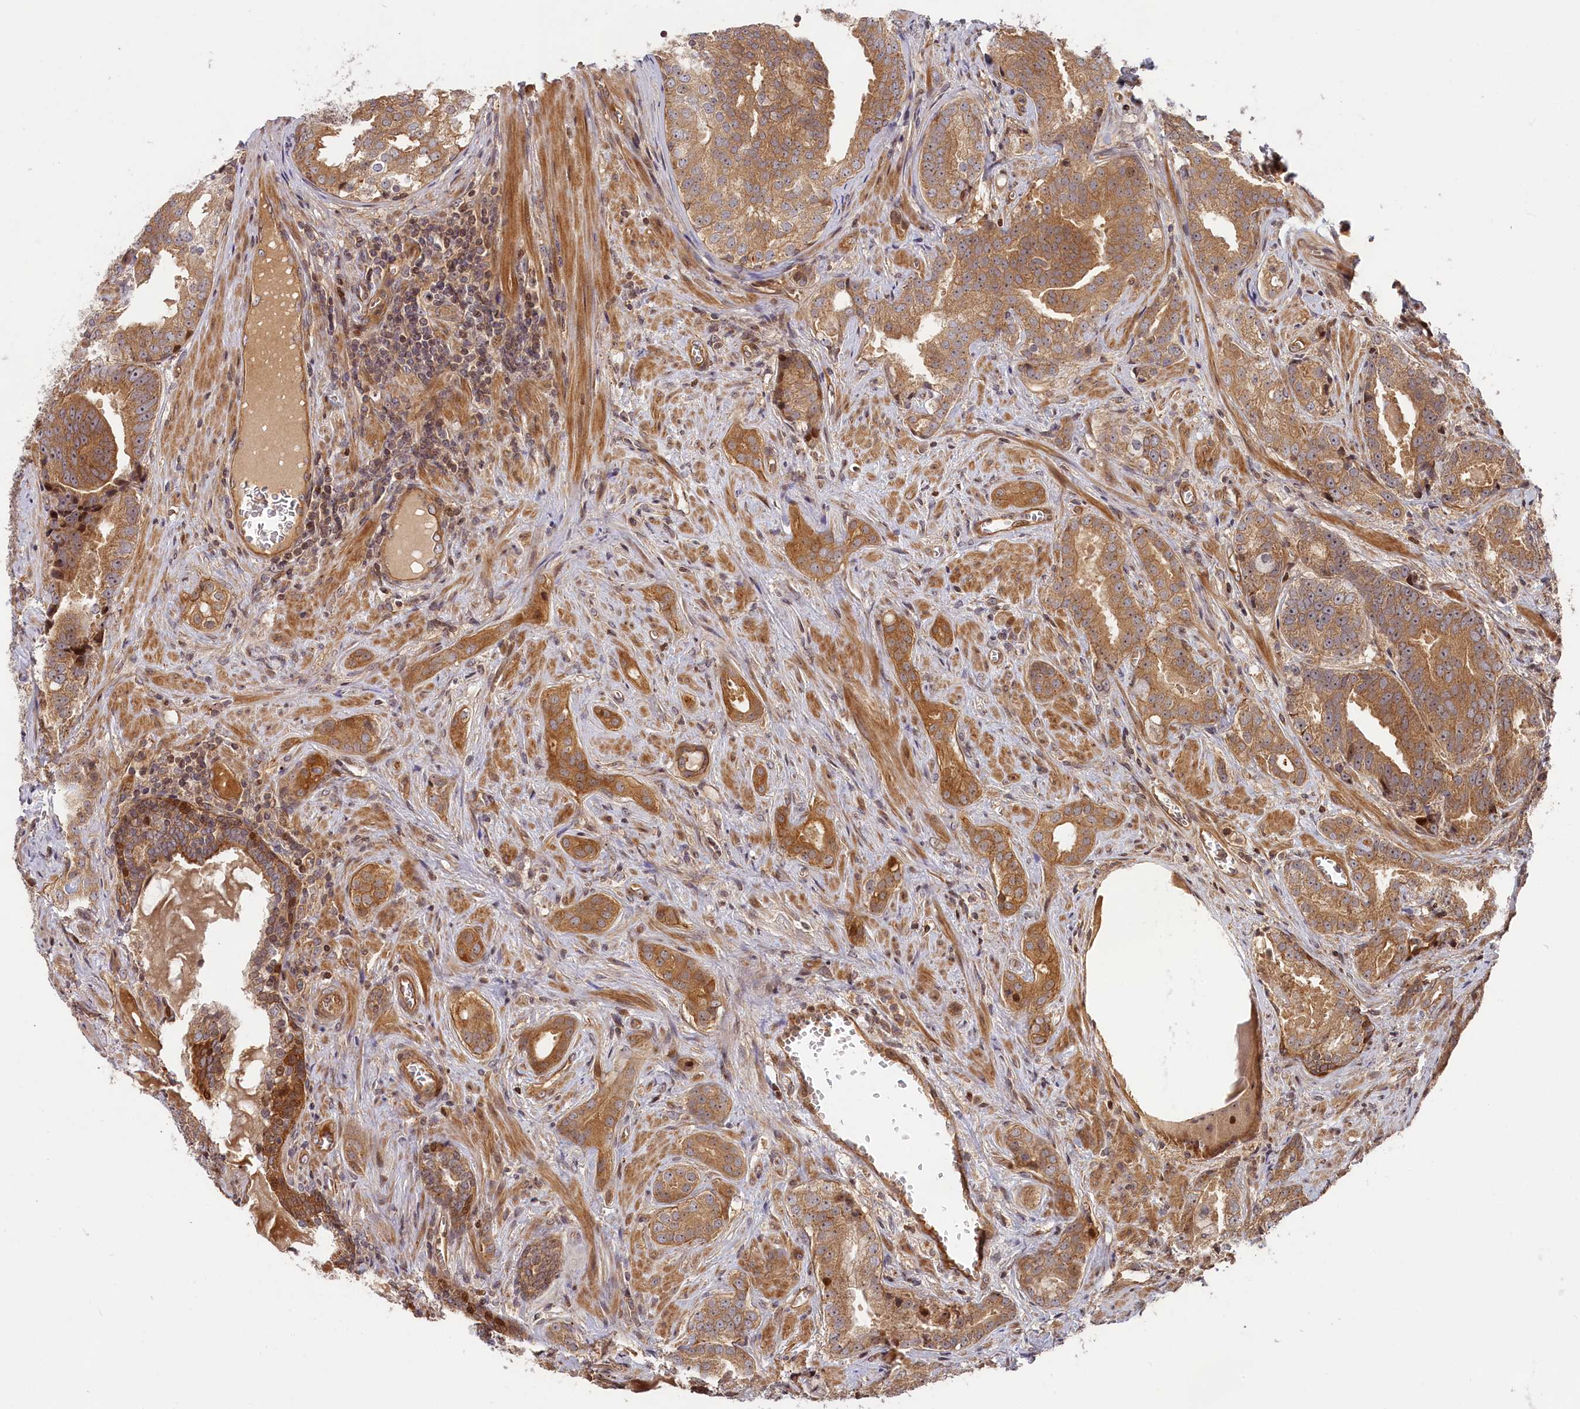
{"staining": {"intensity": "moderate", "quantity": ">75%", "location": "cytoplasmic/membranous"}, "tissue": "prostate cancer", "cell_type": "Tumor cells", "image_type": "cancer", "snomed": [{"axis": "morphology", "description": "Adenocarcinoma, High grade"}, {"axis": "topography", "description": "Prostate"}], "caption": "This photomicrograph shows immunohistochemistry staining of human prostate adenocarcinoma (high-grade), with medium moderate cytoplasmic/membranous staining in approximately >75% of tumor cells.", "gene": "CEP44", "patient": {"sex": "male", "age": 55}}